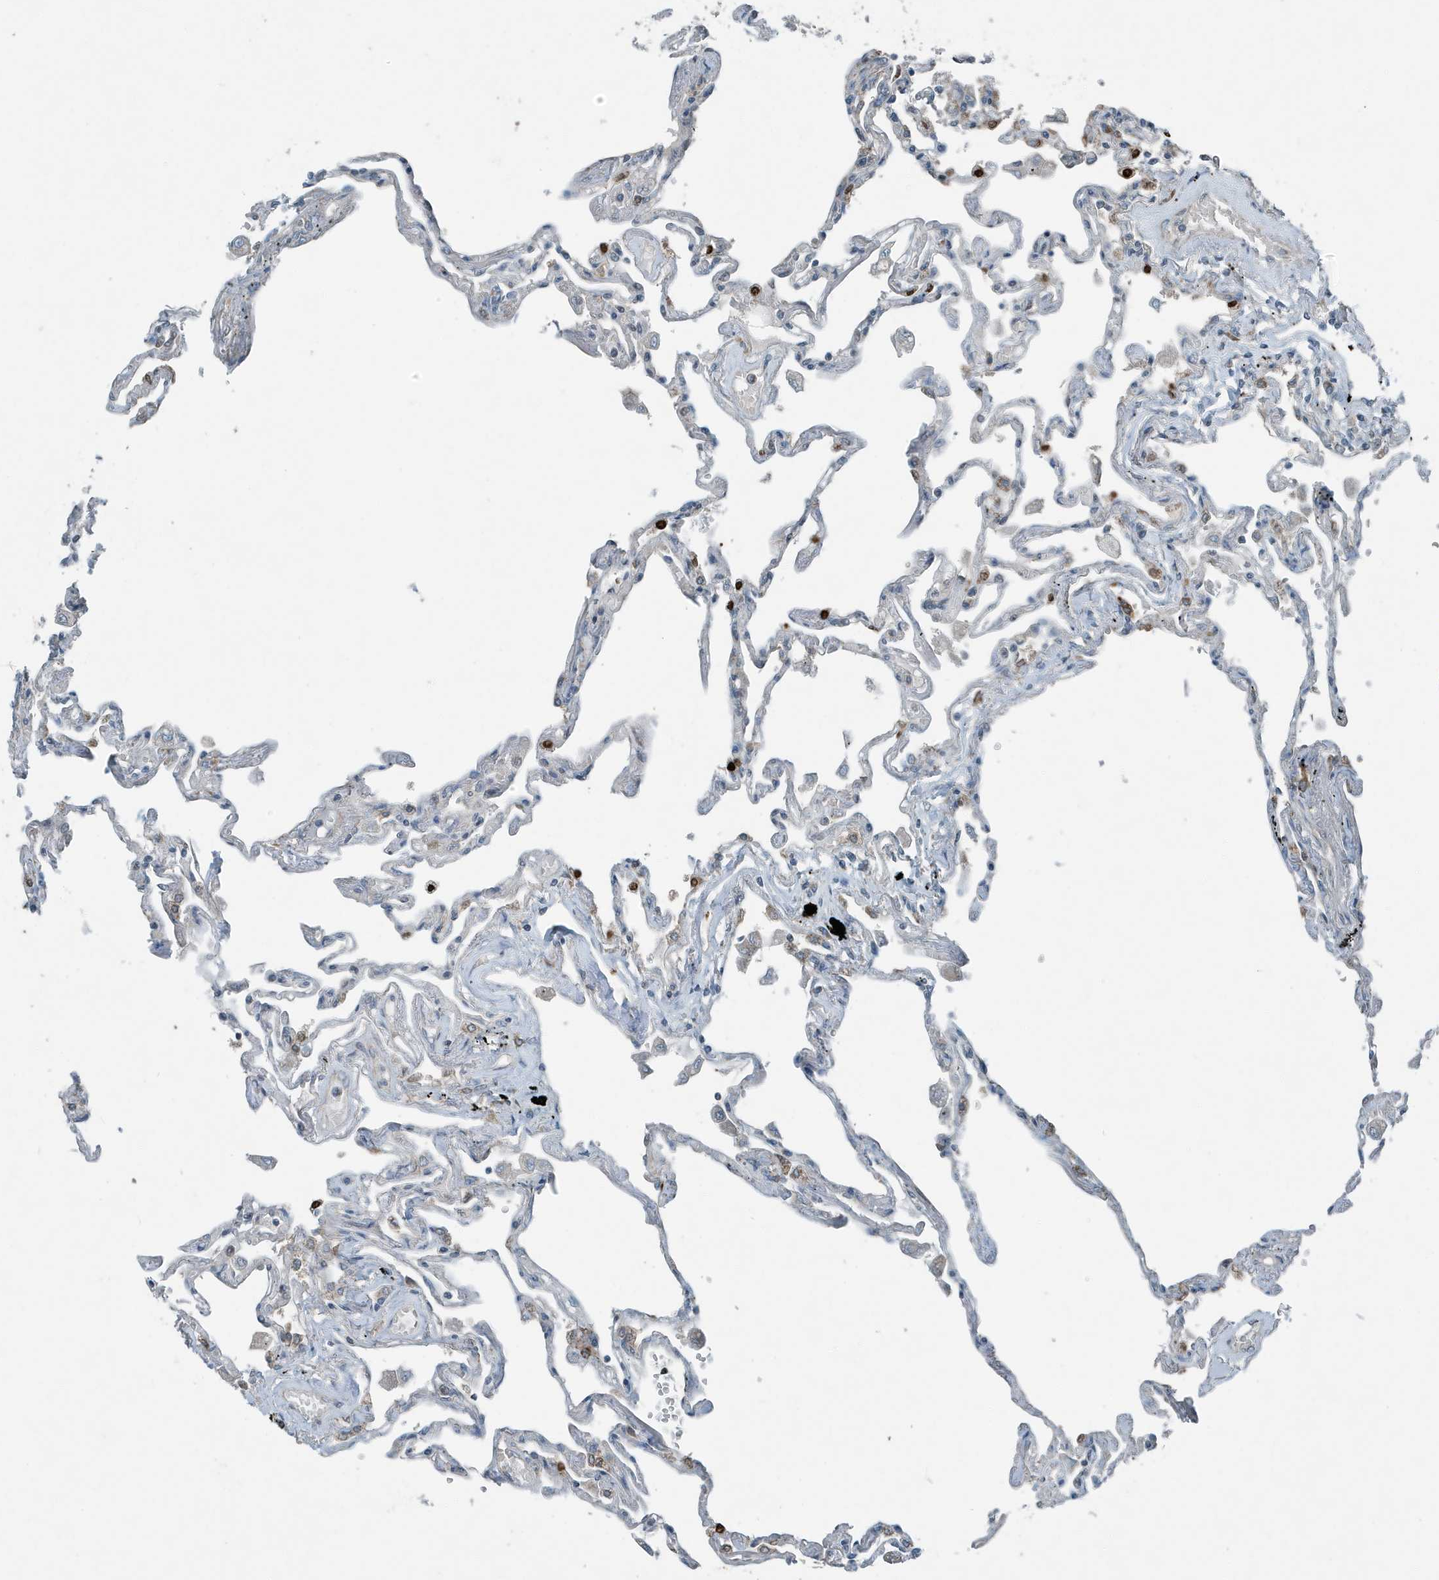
{"staining": {"intensity": "moderate", "quantity": "<25%", "location": "cytoplasmic/membranous"}, "tissue": "lung", "cell_type": "Alveolar cells", "image_type": "normal", "snomed": [{"axis": "morphology", "description": "Normal tissue, NOS"}, {"axis": "topography", "description": "Lung"}], "caption": "IHC of benign human lung exhibits low levels of moderate cytoplasmic/membranous positivity in approximately <25% of alveolar cells. (DAB IHC with brightfield microscopy, high magnification).", "gene": "MT", "patient": {"sex": "female", "age": 67}}